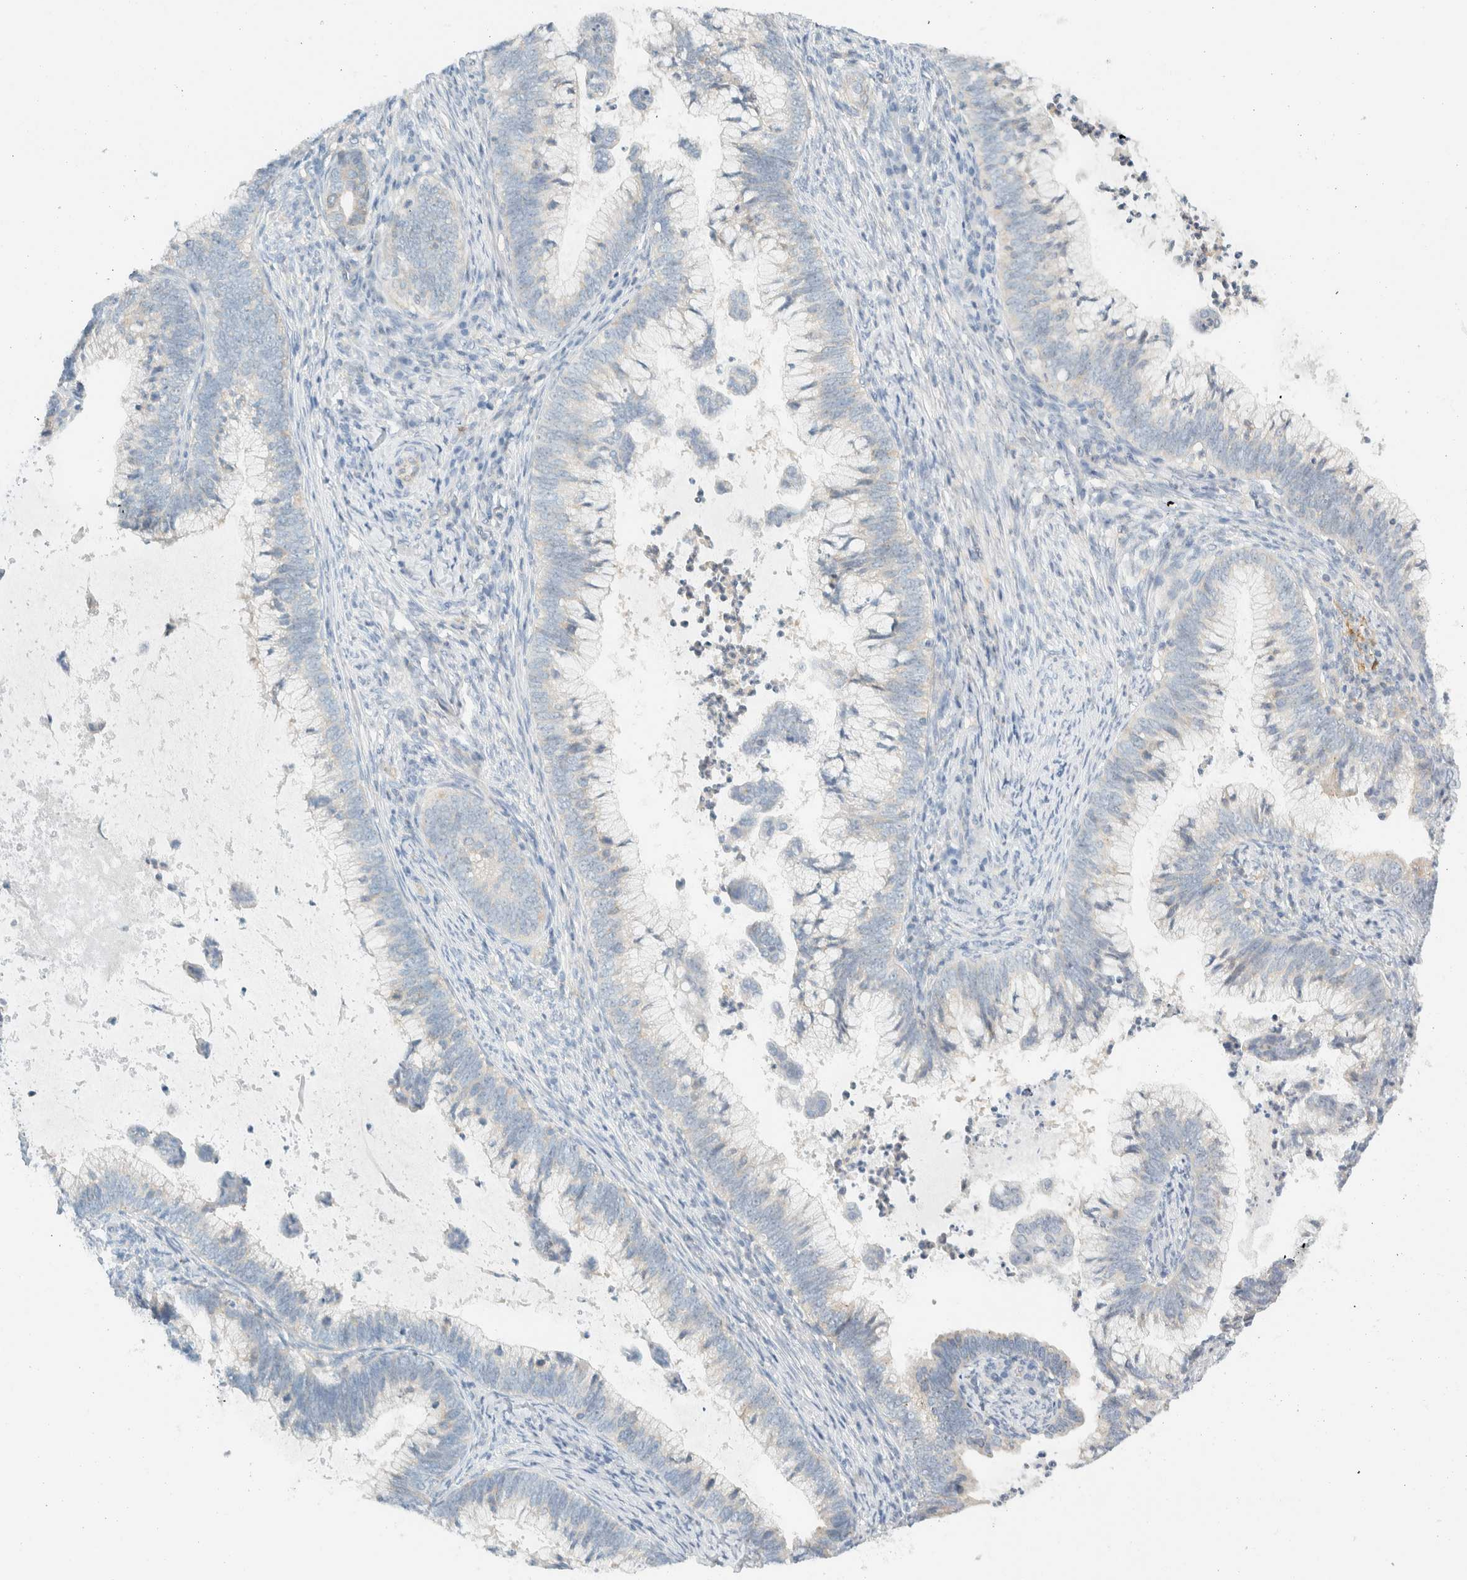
{"staining": {"intensity": "negative", "quantity": "none", "location": "none"}, "tissue": "cervical cancer", "cell_type": "Tumor cells", "image_type": "cancer", "snomed": [{"axis": "morphology", "description": "Adenocarcinoma, NOS"}, {"axis": "topography", "description": "Cervix"}], "caption": "The micrograph demonstrates no staining of tumor cells in cervical adenocarcinoma.", "gene": "NDE1", "patient": {"sex": "female", "age": 36}}